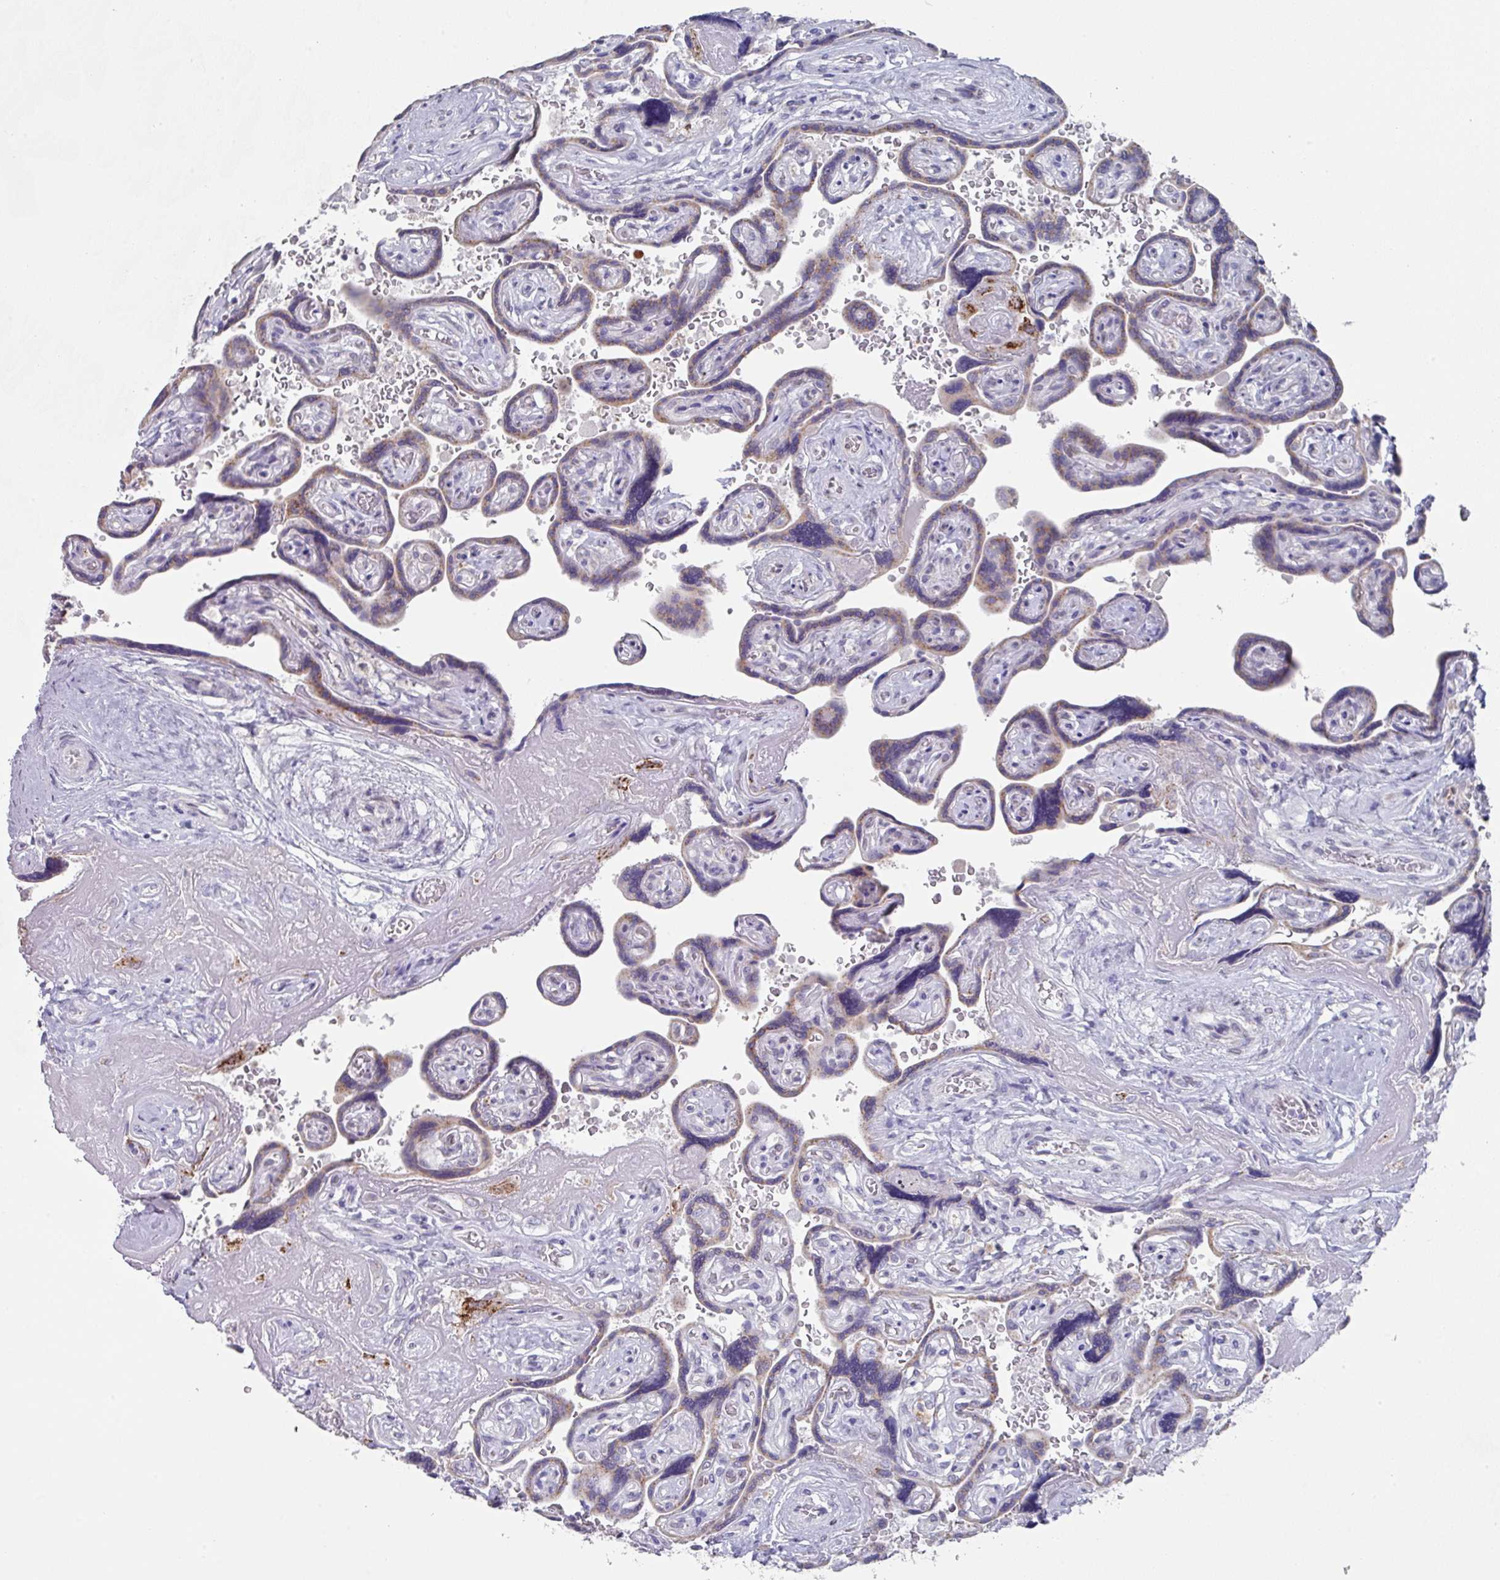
{"staining": {"intensity": "weak", "quantity": "25%-75%", "location": "cytoplasmic/membranous"}, "tissue": "placenta", "cell_type": "Trophoblastic cells", "image_type": "normal", "snomed": [{"axis": "morphology", "description": "Normal tissue, NOS"}, {"axis": "topography", "description": "Placenta"}], "caption": "Weak cytoplasmic/membranous protein positivity is seen in about 25%-75% of trophoblastic cells in placenta.", "gene": "VKORC1L1", "patient": {"sex": "female", "age": 32}}